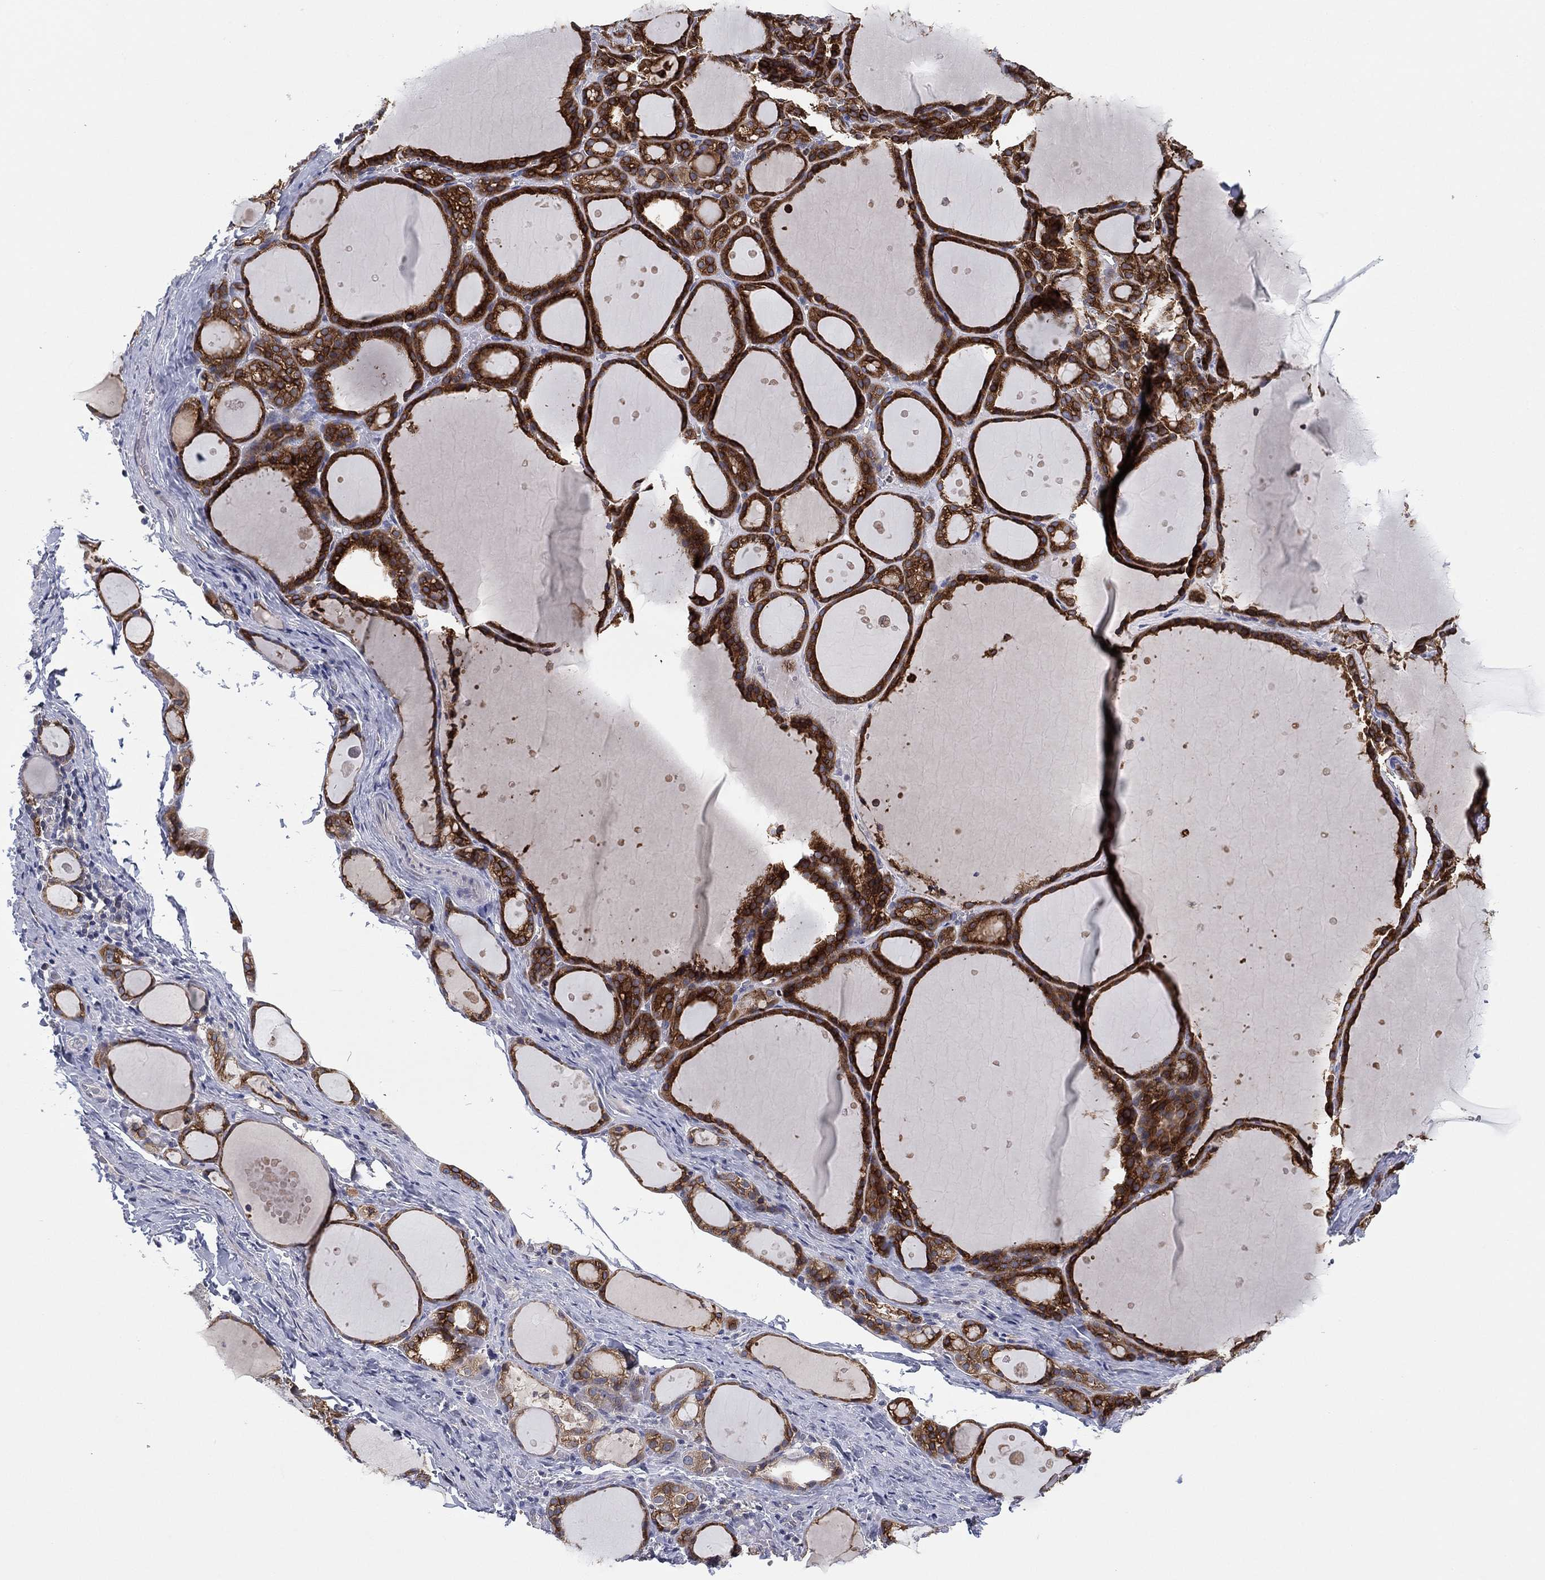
{"staining": {"intensity": "strong", "quantity": ">75%", "location": "cytoplasmic/membranous"}, "tissue": "thyroid gland", "cell_type": "Glandular cells", "image_type": "normal", "snomed": [{"axis": "morphology", "description": "Normal tissue, NOS"}, {"axis": "topography", "description": "Thyroid gland"}], "caption": "Protein staining reveals strong cytoplasmic/membranous positivity in approximately >75% of glandular cells in normal thyroid gland. (Stains: DAB (3,3'-diaminobenzidine) in brown, nuclei in blue, Microscopy: brightfield microscopy at high magnification).", "gene": "MPP7", "patient": {"sex": "male", "age": 68}}